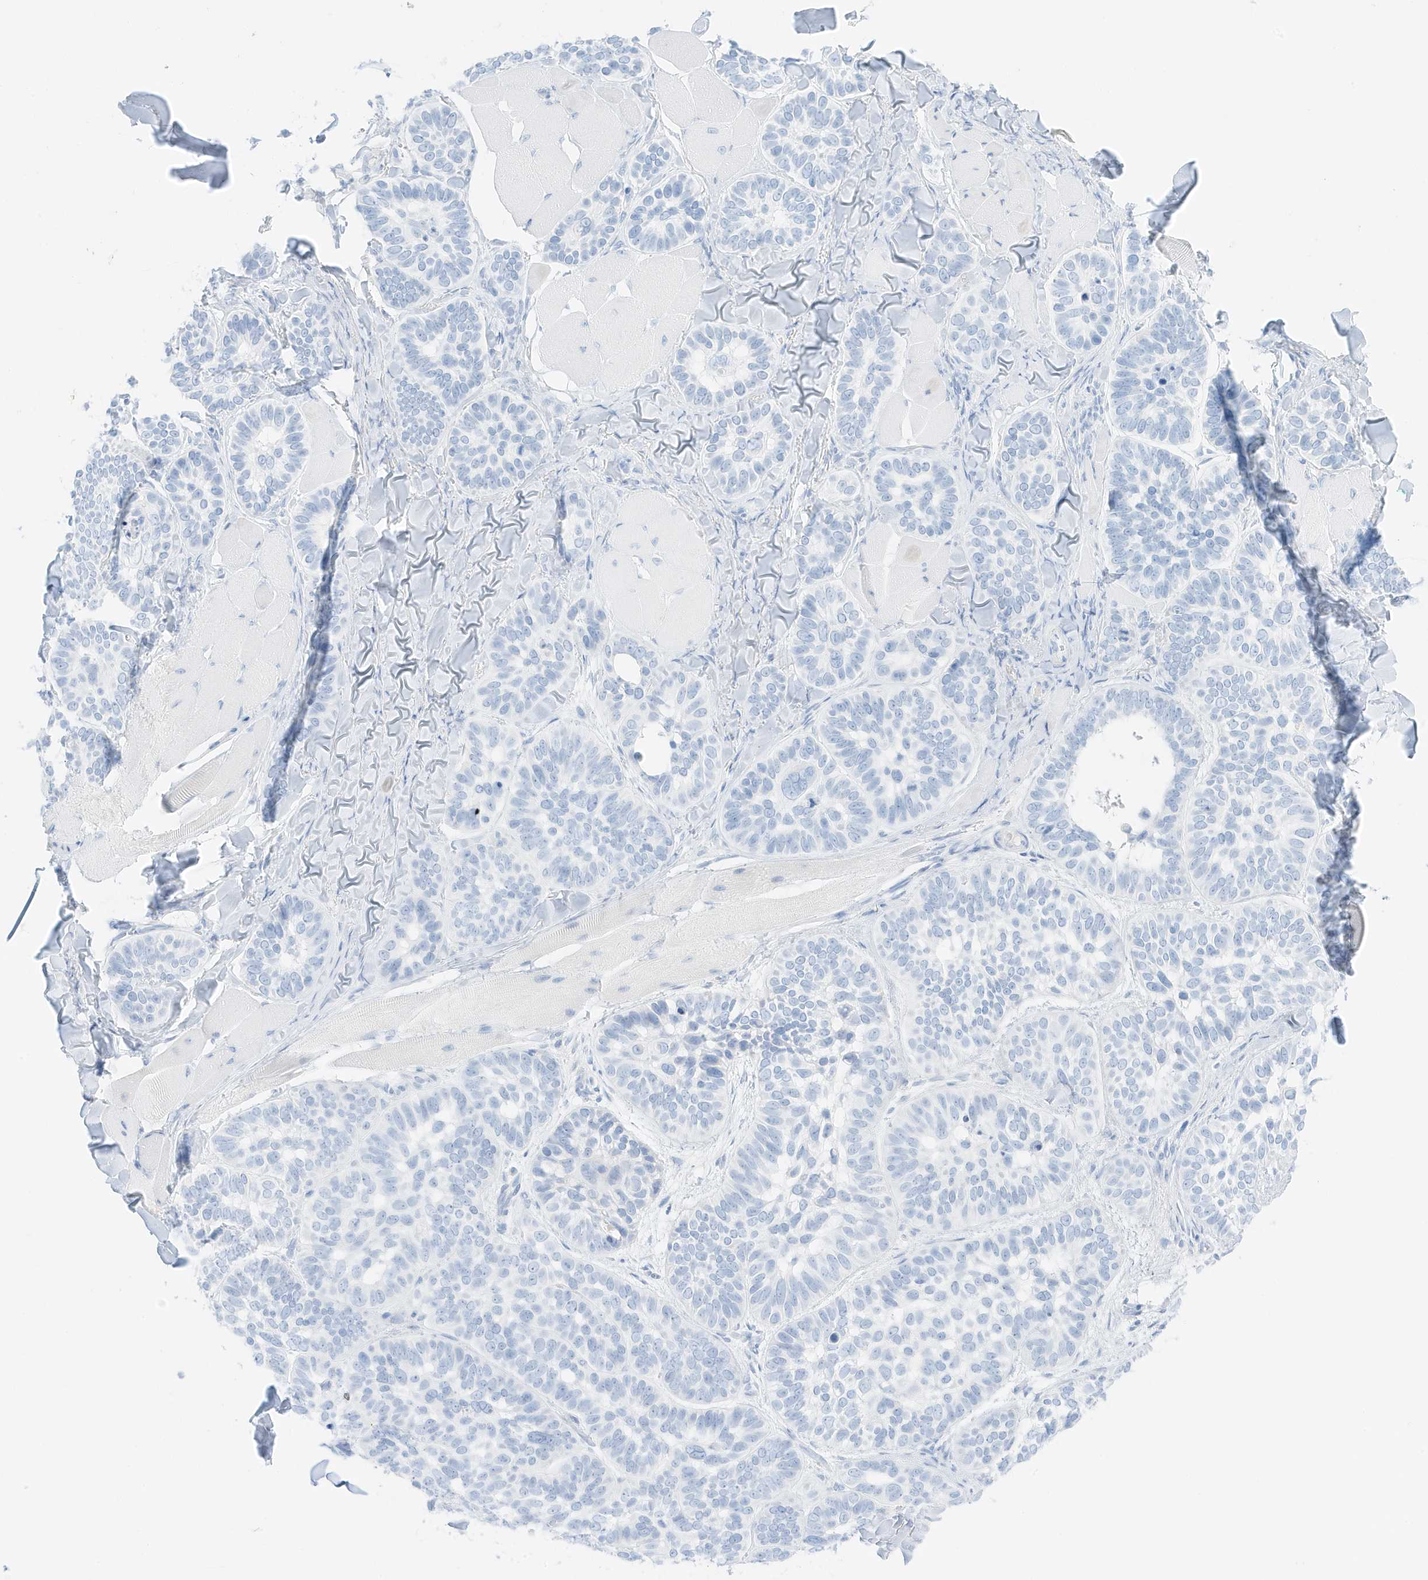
{"staining": {"intensity": "negative", "quantity": "none", "location": "none"}, "tissue": "skin cancer", "cell_type": "Tumor cells", "image_type": "cancer", "snomed": [{"axis": "morphology", "description": "Basal cell carcinoma"}, {"axis": "topography", "description": "Skin"}], "caption": "Skin cancer (basal cell carcinoma) stained for a protein using IHC demonstrates no expression tumor cells.", "gene": "SLC22A13", "patient": {"sex": "male", "age": 62}}